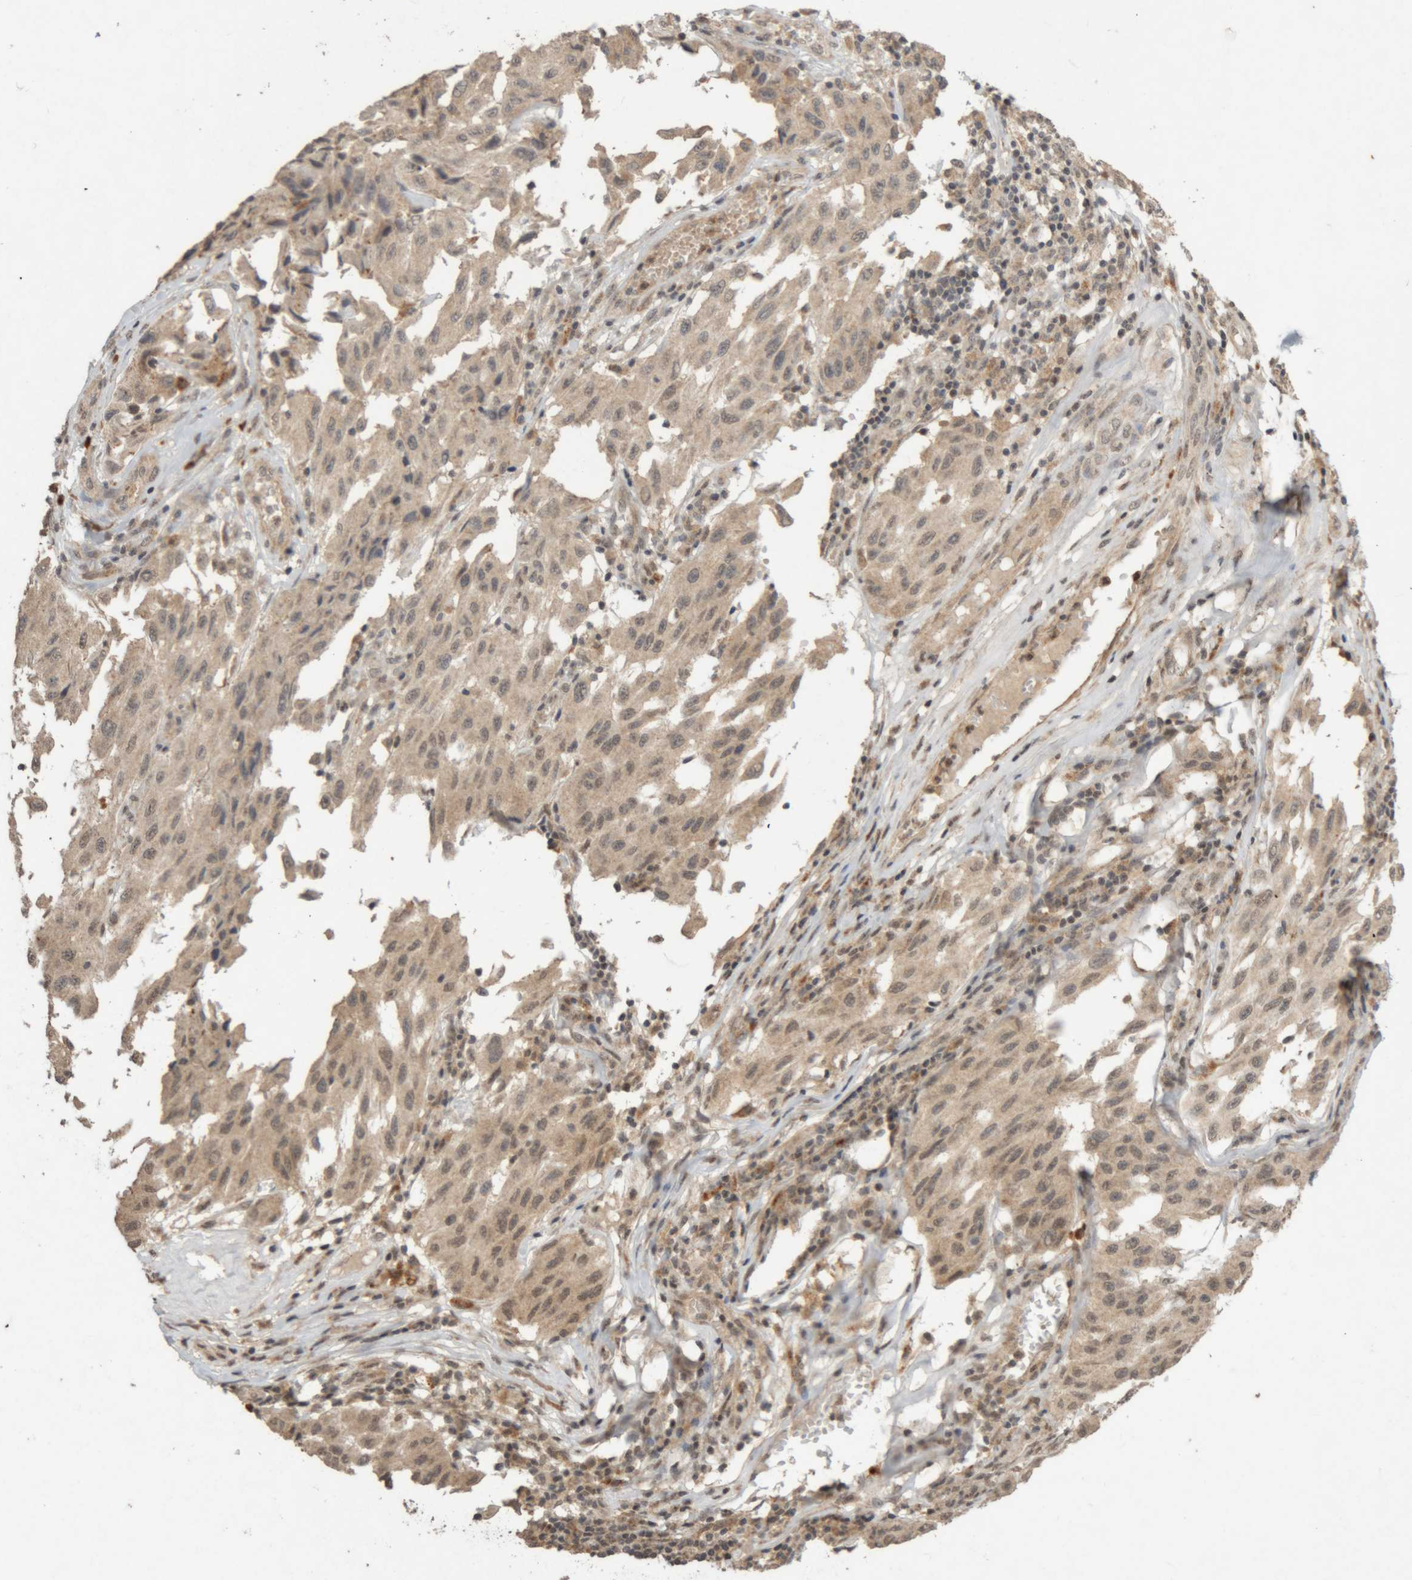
{"staining": {"intensity": "weak", "quantity": ">75%", "location": "cytoplasmic/membranous"}, "tissue": "melanoma", "cell_type": "Tumor cells", "image_type": "cancer", "snomed": [{"axis": "morphology", "description": "Malignant melanoma, NOS"}, {"axis": "topography", "description": "Skin"}], "caption": "Immunohistochemistry (IHC) histopathology image of neoplastic tissue: human melanoma stained using IHC exhibits low levels of weak protein expression localized specifically in the cytoplasmic/membranous of tumor cells, appearing as a cytoplasmic/membranous brown color.", "gene": "KEAP1", "patient": {"sex": "male", "age": 30}}